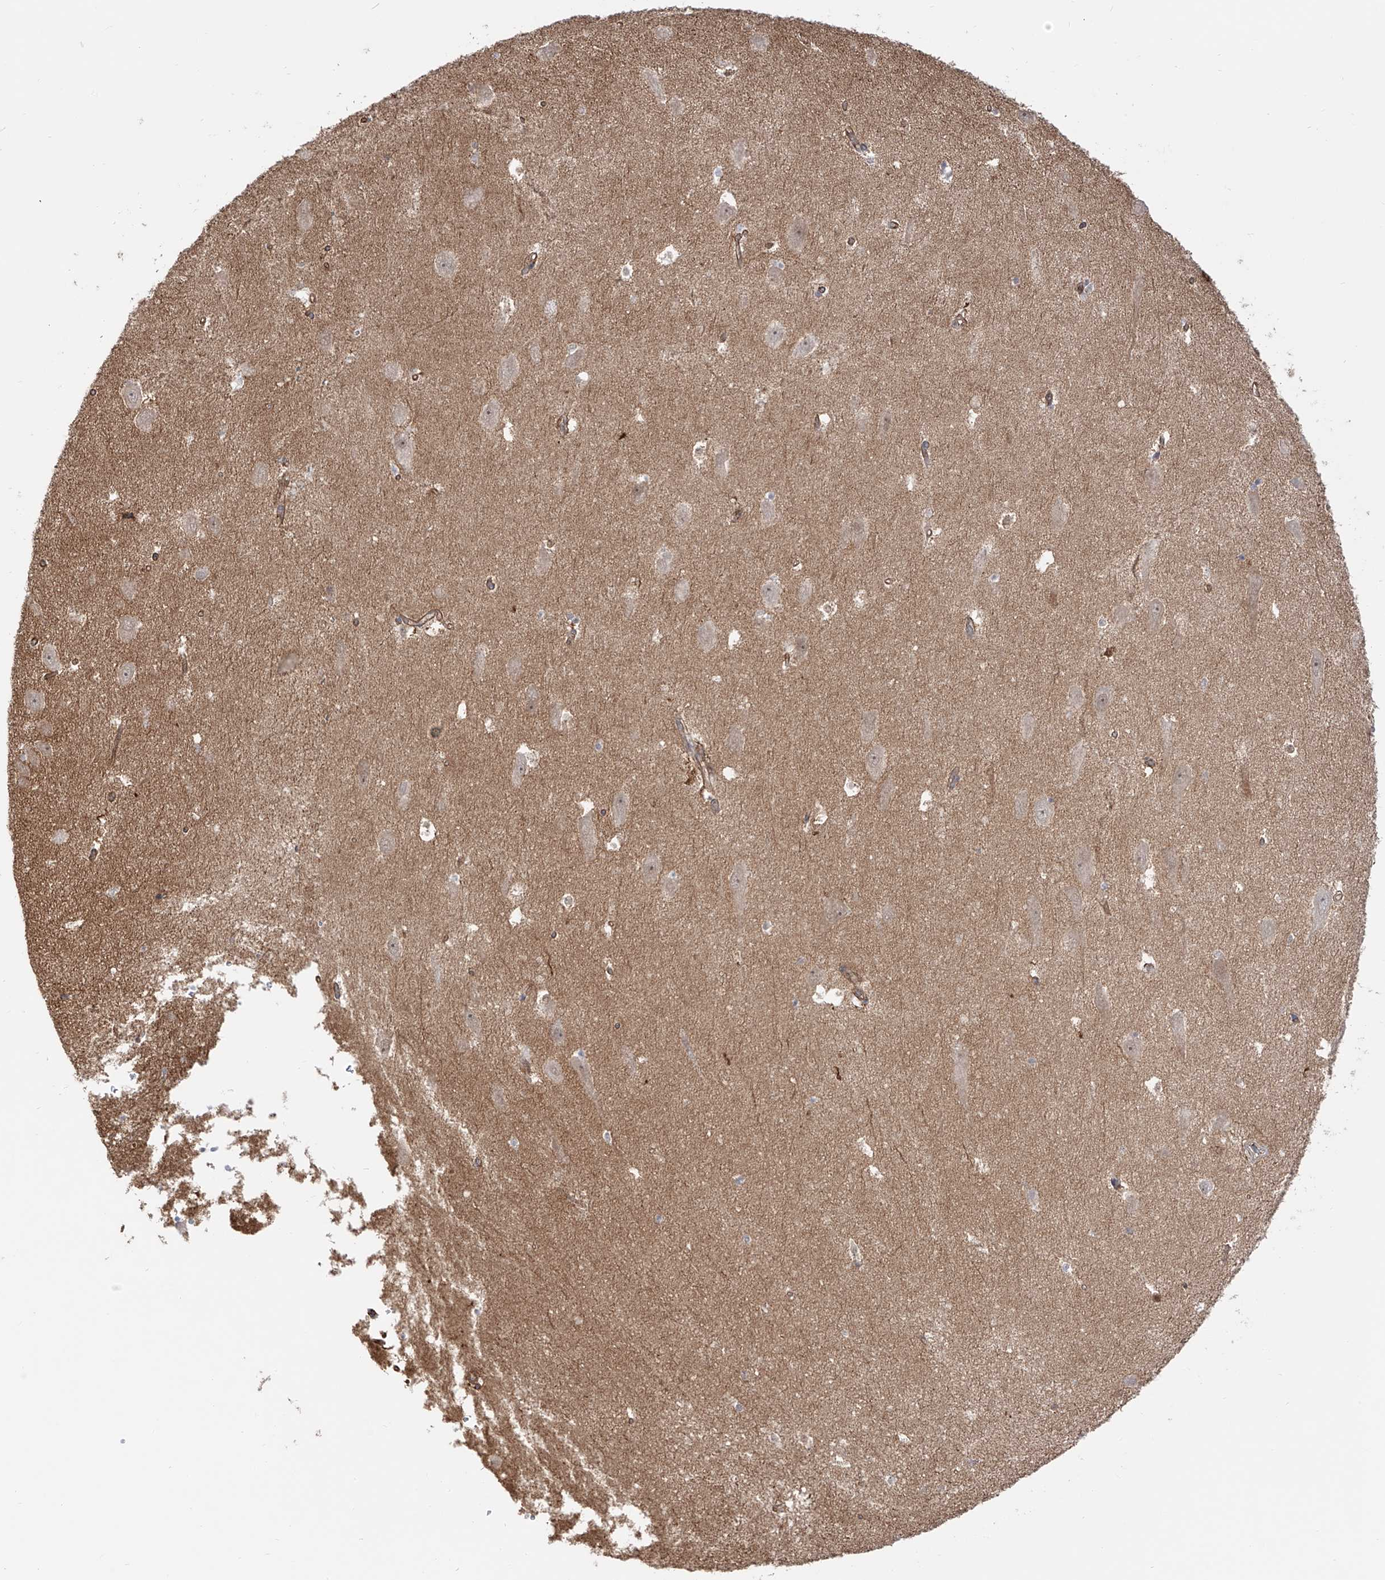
{"staining": {"intensity": "negative", "quantity": "none", "location": "none"}, "tissue": "hippocampus", "cell_type": "Glial cells", "image_type": "normal", "snomed": [{"axis": "morphology", "description": "Normal tissue, NOS"}, {"axis": "topography", "description": "Hippocampus"}], "caption": "A high-resolution histopathology image shows immunohistochemistry (IHC) staining of normal hippocampus, which displays no significant expression in glial cells.", "gene": "ZNF180", "patient": {"sex": "male", "age": 45}}